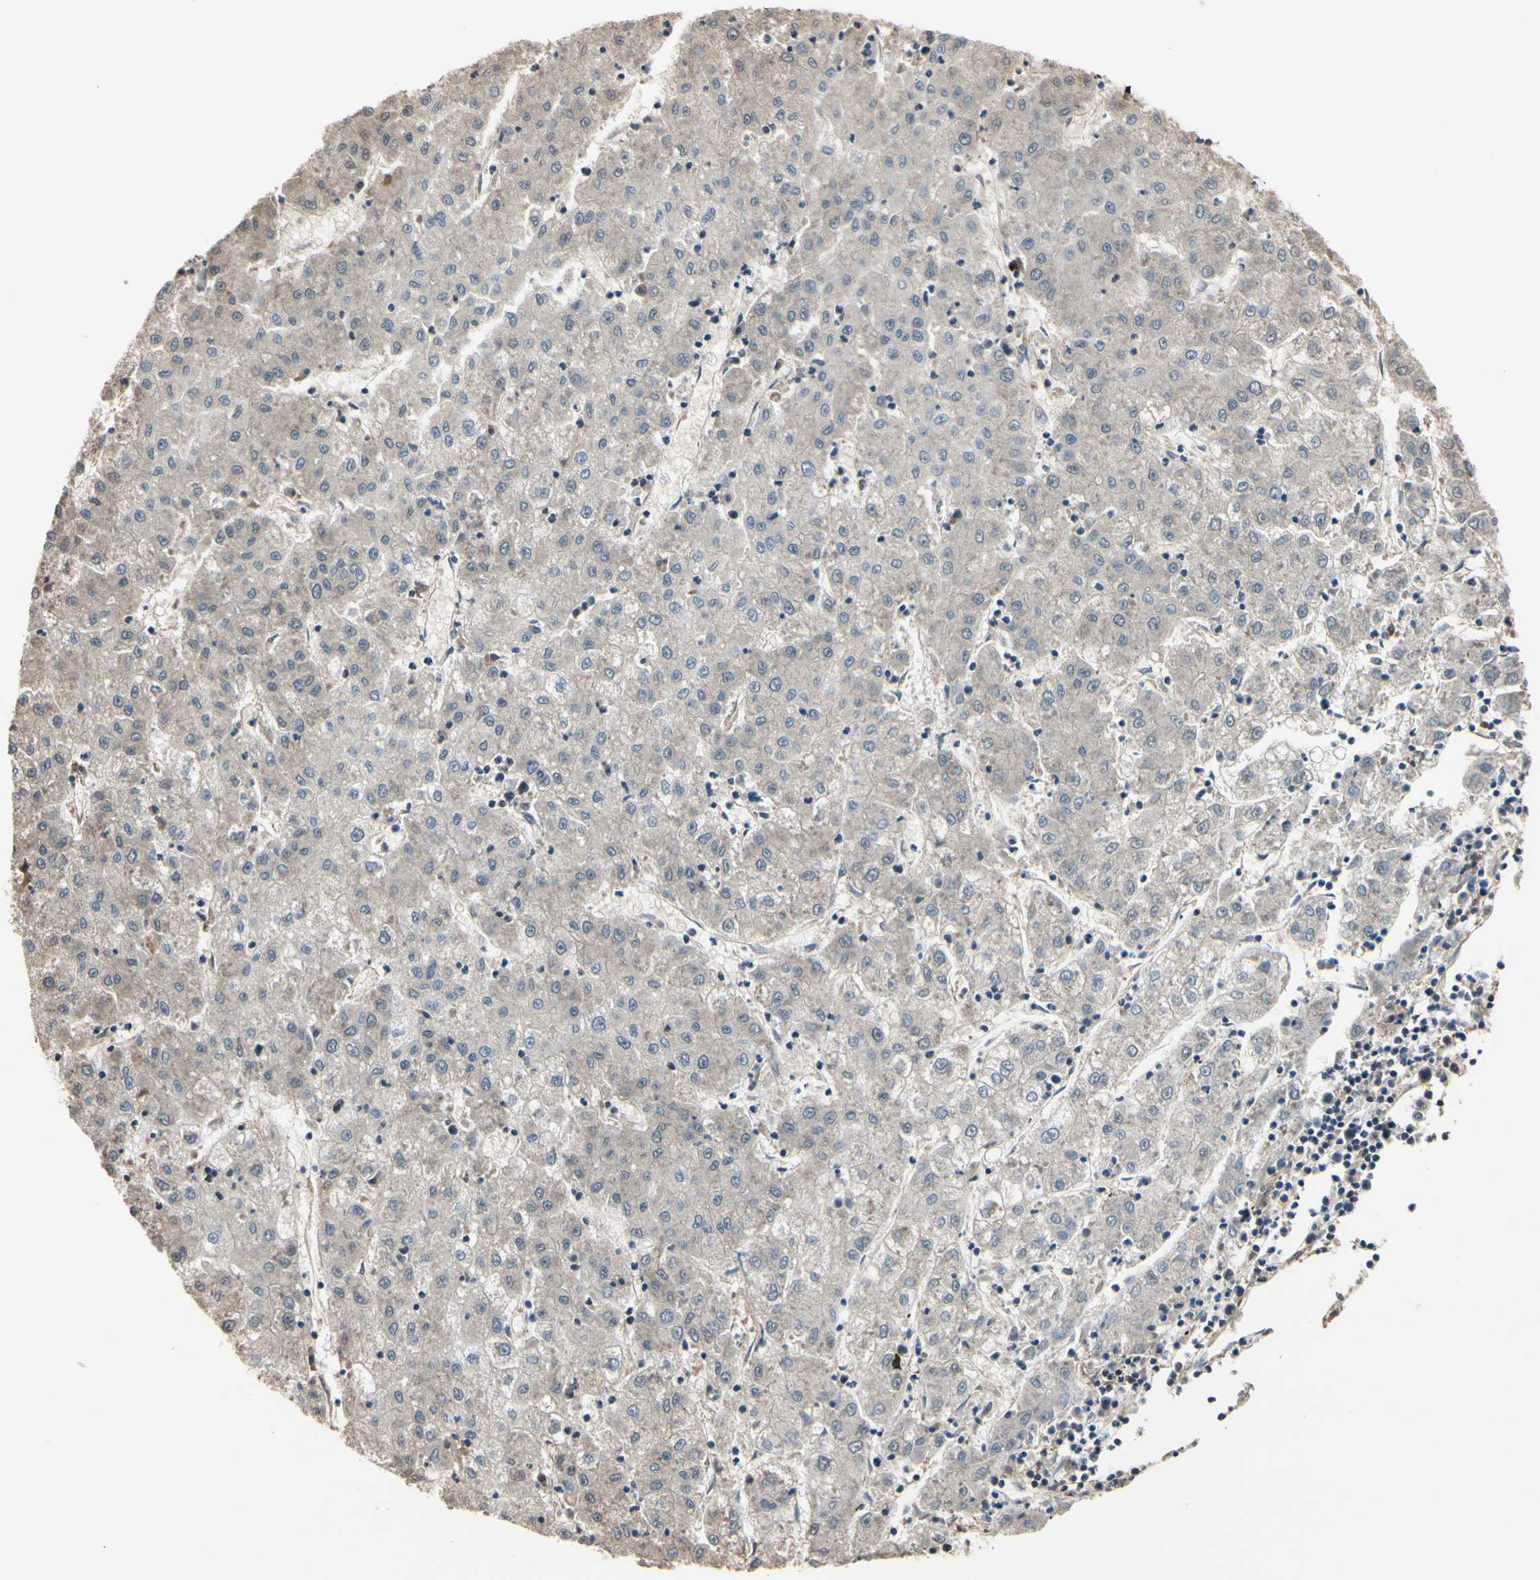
{"staining": {"intensity": "weak", "quantity": ">75%", "location": "cytoplasmic/membranous"}, "tissue": "liver cancer", "cell_type": "Tumor cells", "image_type": "cancer", "snomed": [{"axis": "morphology", "description": "Carcinoma, Hepatocellular, NOS"}, {"axis": "topography", "description": "Liver"}], "caption": "Immunohistochemical staining of human liver cancer (hepatocellular carcinoma) displays low levels of weak cytoplasmic/membranous protein positivity in about >75% of tumor cells. (DAB (3,3'-diaminobenzidine) = brown stain, brightfield microscopy at high magnification).", "gene": "PNPLA7", "patient": {"sex": "male", "age": 72}}